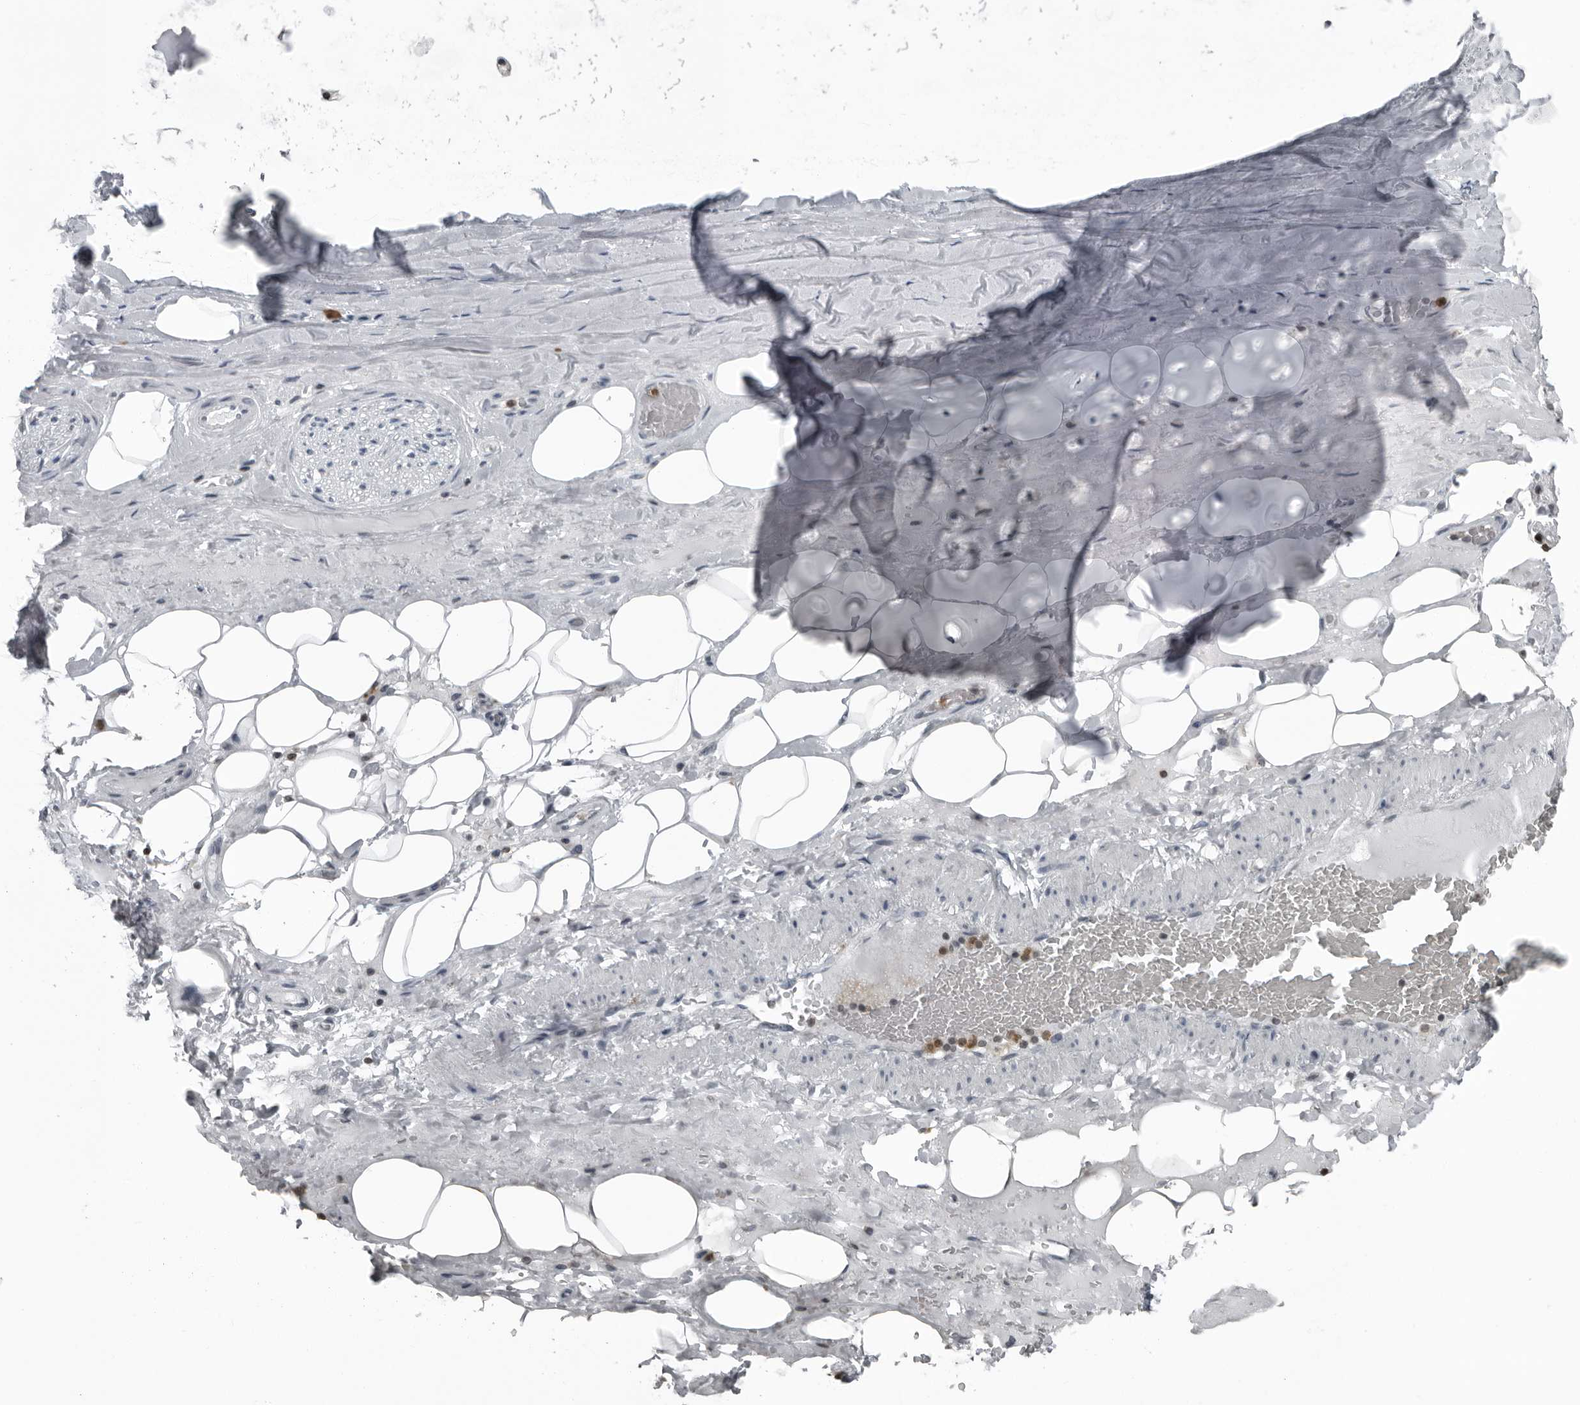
{"staining": {"intensity": "negative", "quantity": "none", "location": "none"}, "tissue": "adipose tissue", "cell_type": "Adipocytes", "image_type": "normal", "snomed": [{"axis": "morphology", "description": "Normal tissue, NOS"}, {"axis": "topography", "description": "Cartilage tissue"}], "caption": "Protein analysis of unremarkable adipose tissue demonstrates no significant positivity in adipocytes. (DAB IHC with hematoxylin counter stain).", "gene": "RTCA", "patient": {"sex": "female", "age": 63}}